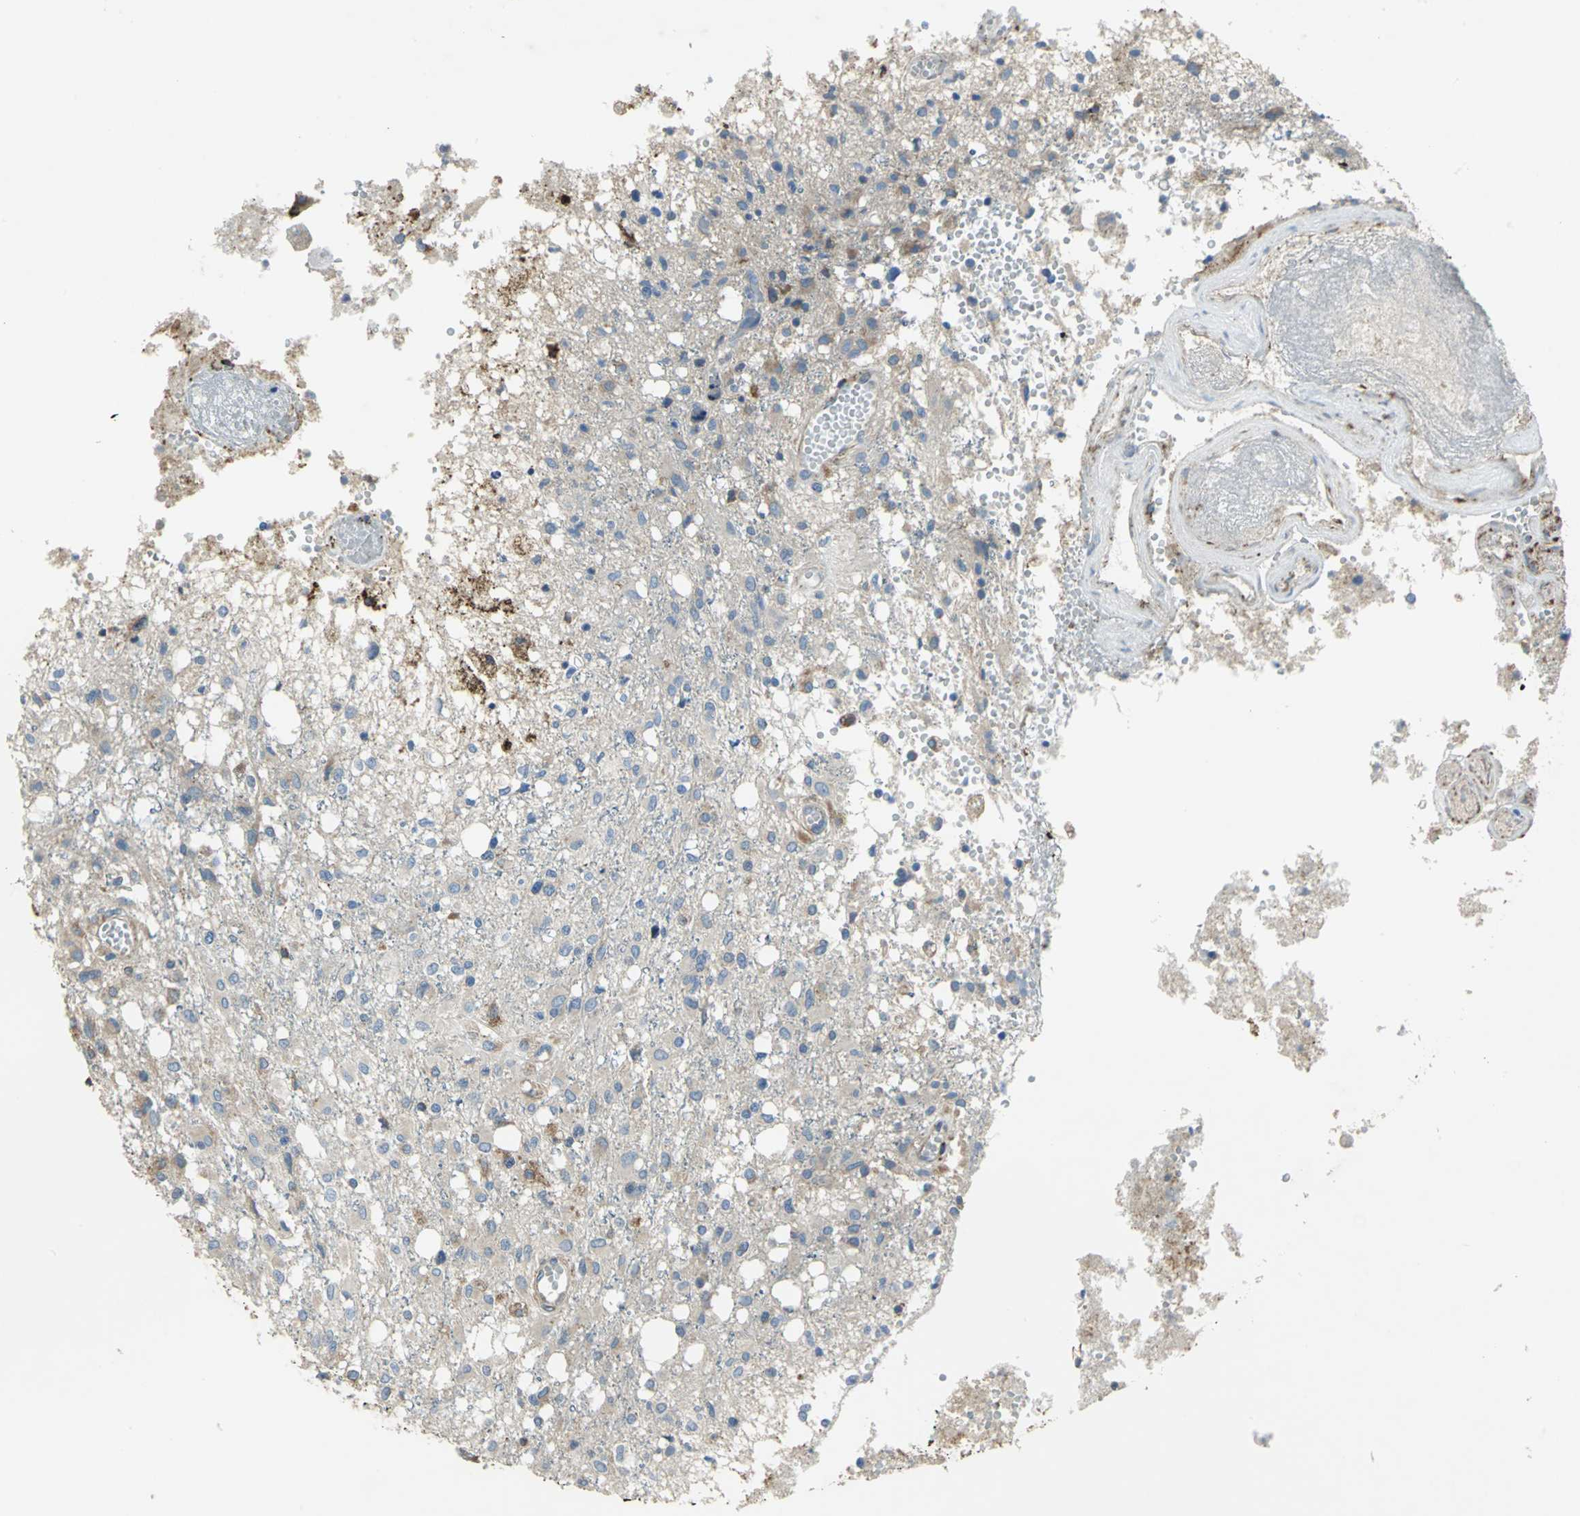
{"staining": {"intensity": "moderate", "quantity": "25%-75%", "location": "cytoplasmic/membranous"}, "tissue": "glioma", "cell_type": "Tumor cells", "image_type": "cancer", "snomed": [{"axis": "morphology", "description": "Glioma, malignant, High grade"}, {"axis": "topography", "description": "Cerebral cortex"}], "caption": "Protein staining shows moderate cytoplasmic/membranous expression in about 25%-75% of tumor cells in glioma.", "gene": "TULP4", "patient": {"sex": "male", "age": 76}}